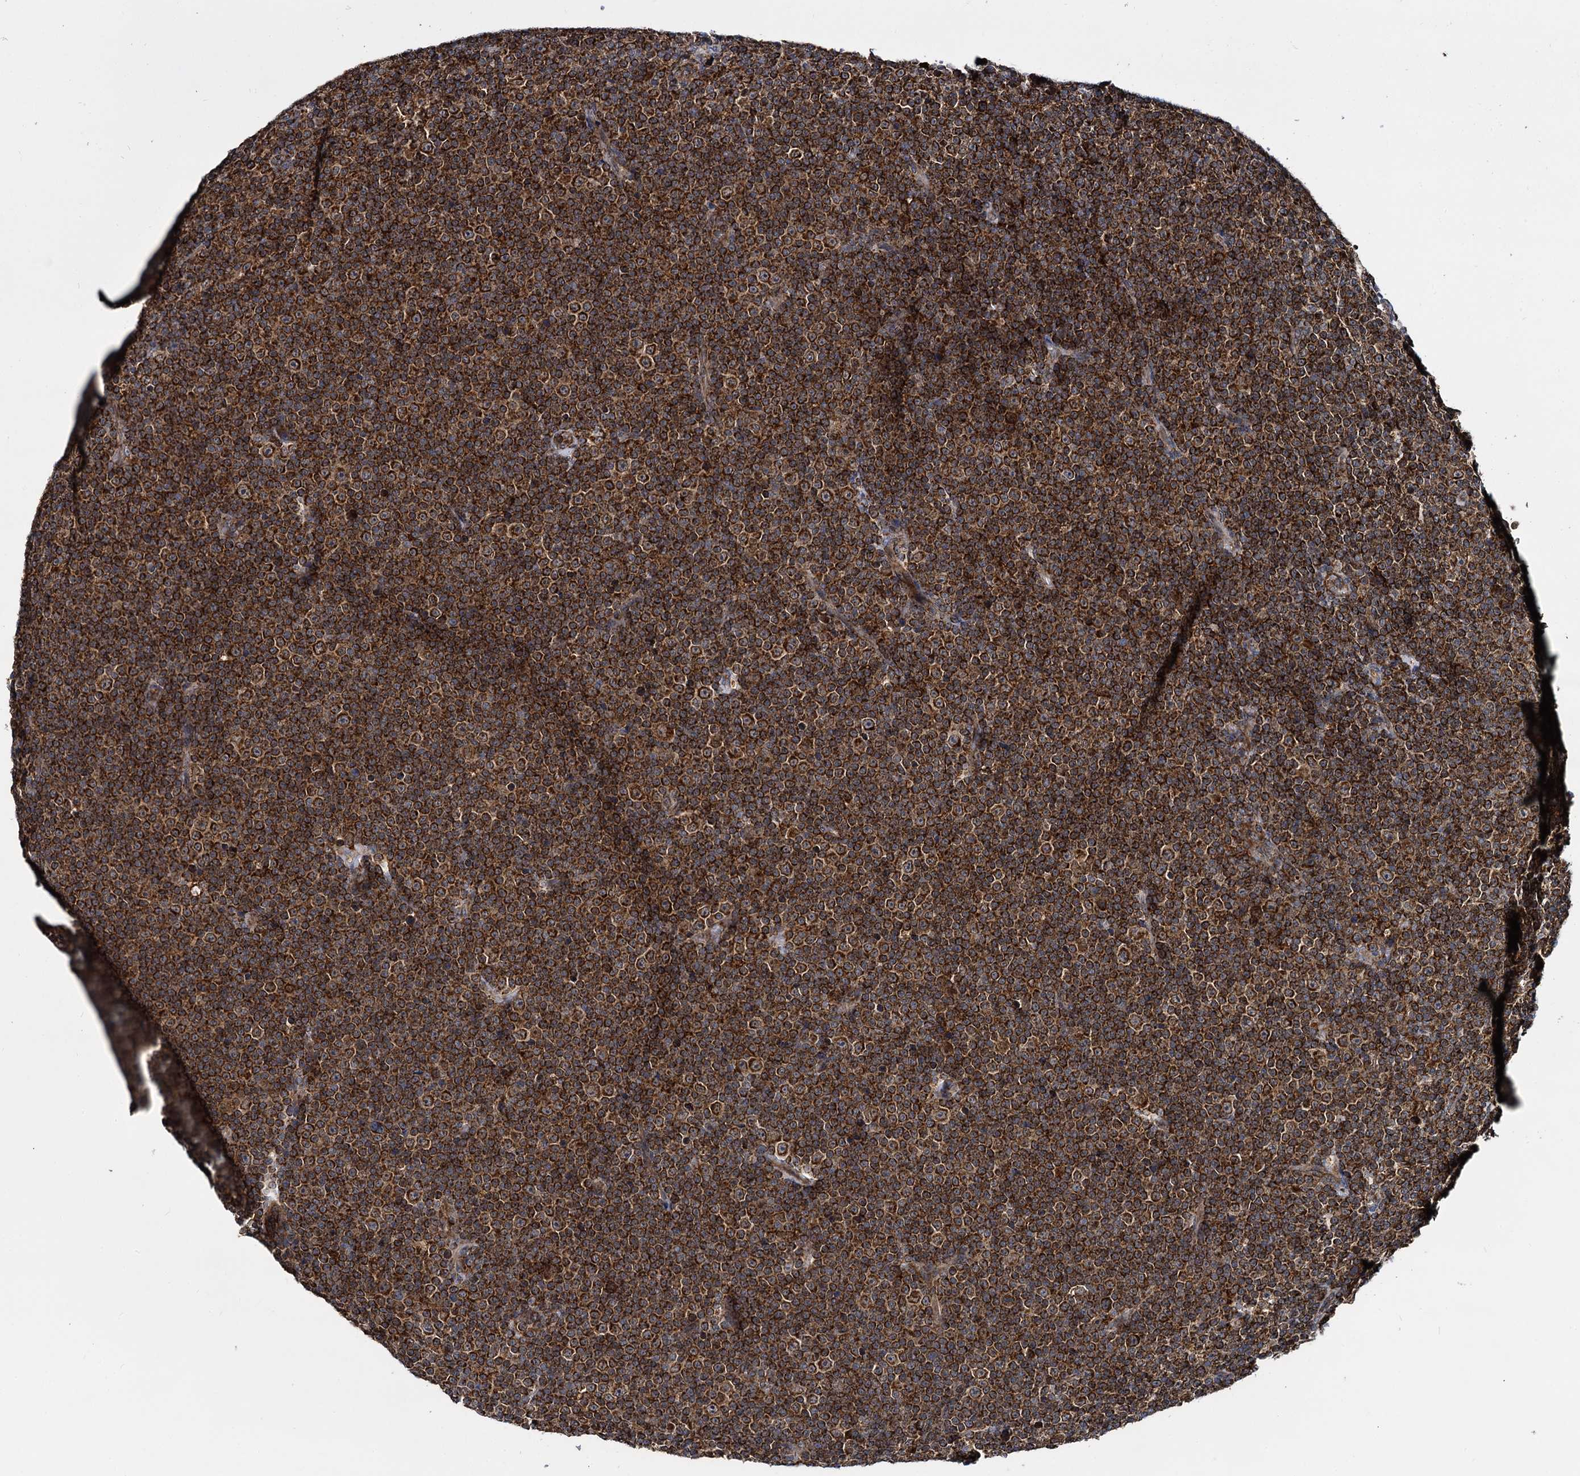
{"staining": {"intensity": "strong", "quantity": ">75%", "location": "cytoplasmic/membranous"}, "tissue": "lymphoma", "cell_type": "Tumor cells", "image_type": "cancer", "snomed": [{"axis": "morphology", "description": "Malignant lymphoma, non-Hodgkin's type, Low grade"}, {"axis": "topography", "description": "Lymph node"}], "caption": "This image exhibits lymphoma stained with immunohistochemistry to label a protein in brown. The cytoplasmic/membranous of tumor cells show strong positivity for the protein. Nuclei are counter-stained blue.", "gene": "UFM1", "patient": {"sex": "female", "age": 67}}